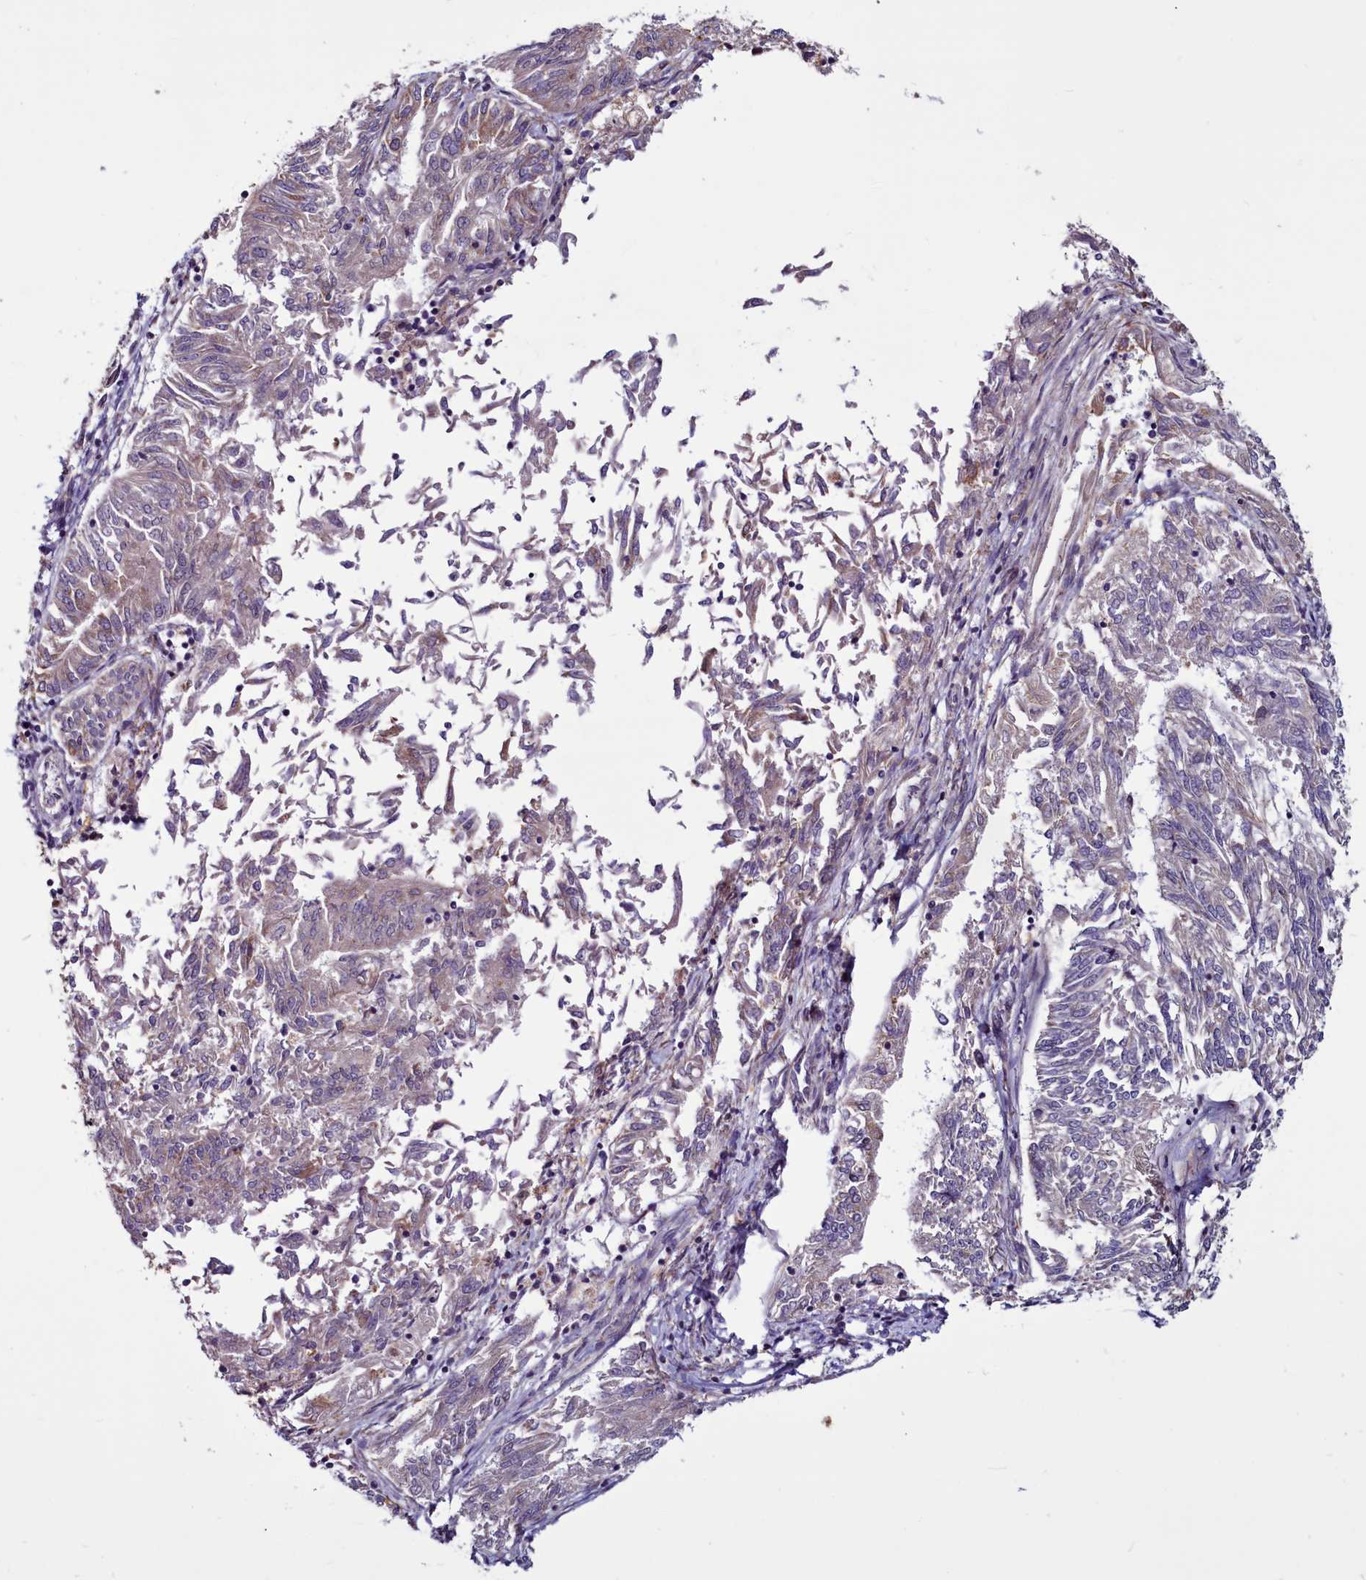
{"staining": {"intensity": "weak", "quantity": "<25%", "location": "cytoplasmic/membranous"}, "tissue": "endometrial cancer", "cell_type": "Tumor cells", "image_type": "cancer", "snomed": [{"axis": "morphology", "description": "Adenocarcinoma, NOS"}, {"axis": "topography", "description": "Endometrium"}], "caption": "This is an immunohistochemistry (IHC) image of endometrial cancer. There is no staining in tumor cells.", "gene": "MCRIP1", "patient": {"sex": "female", "age": 58}}